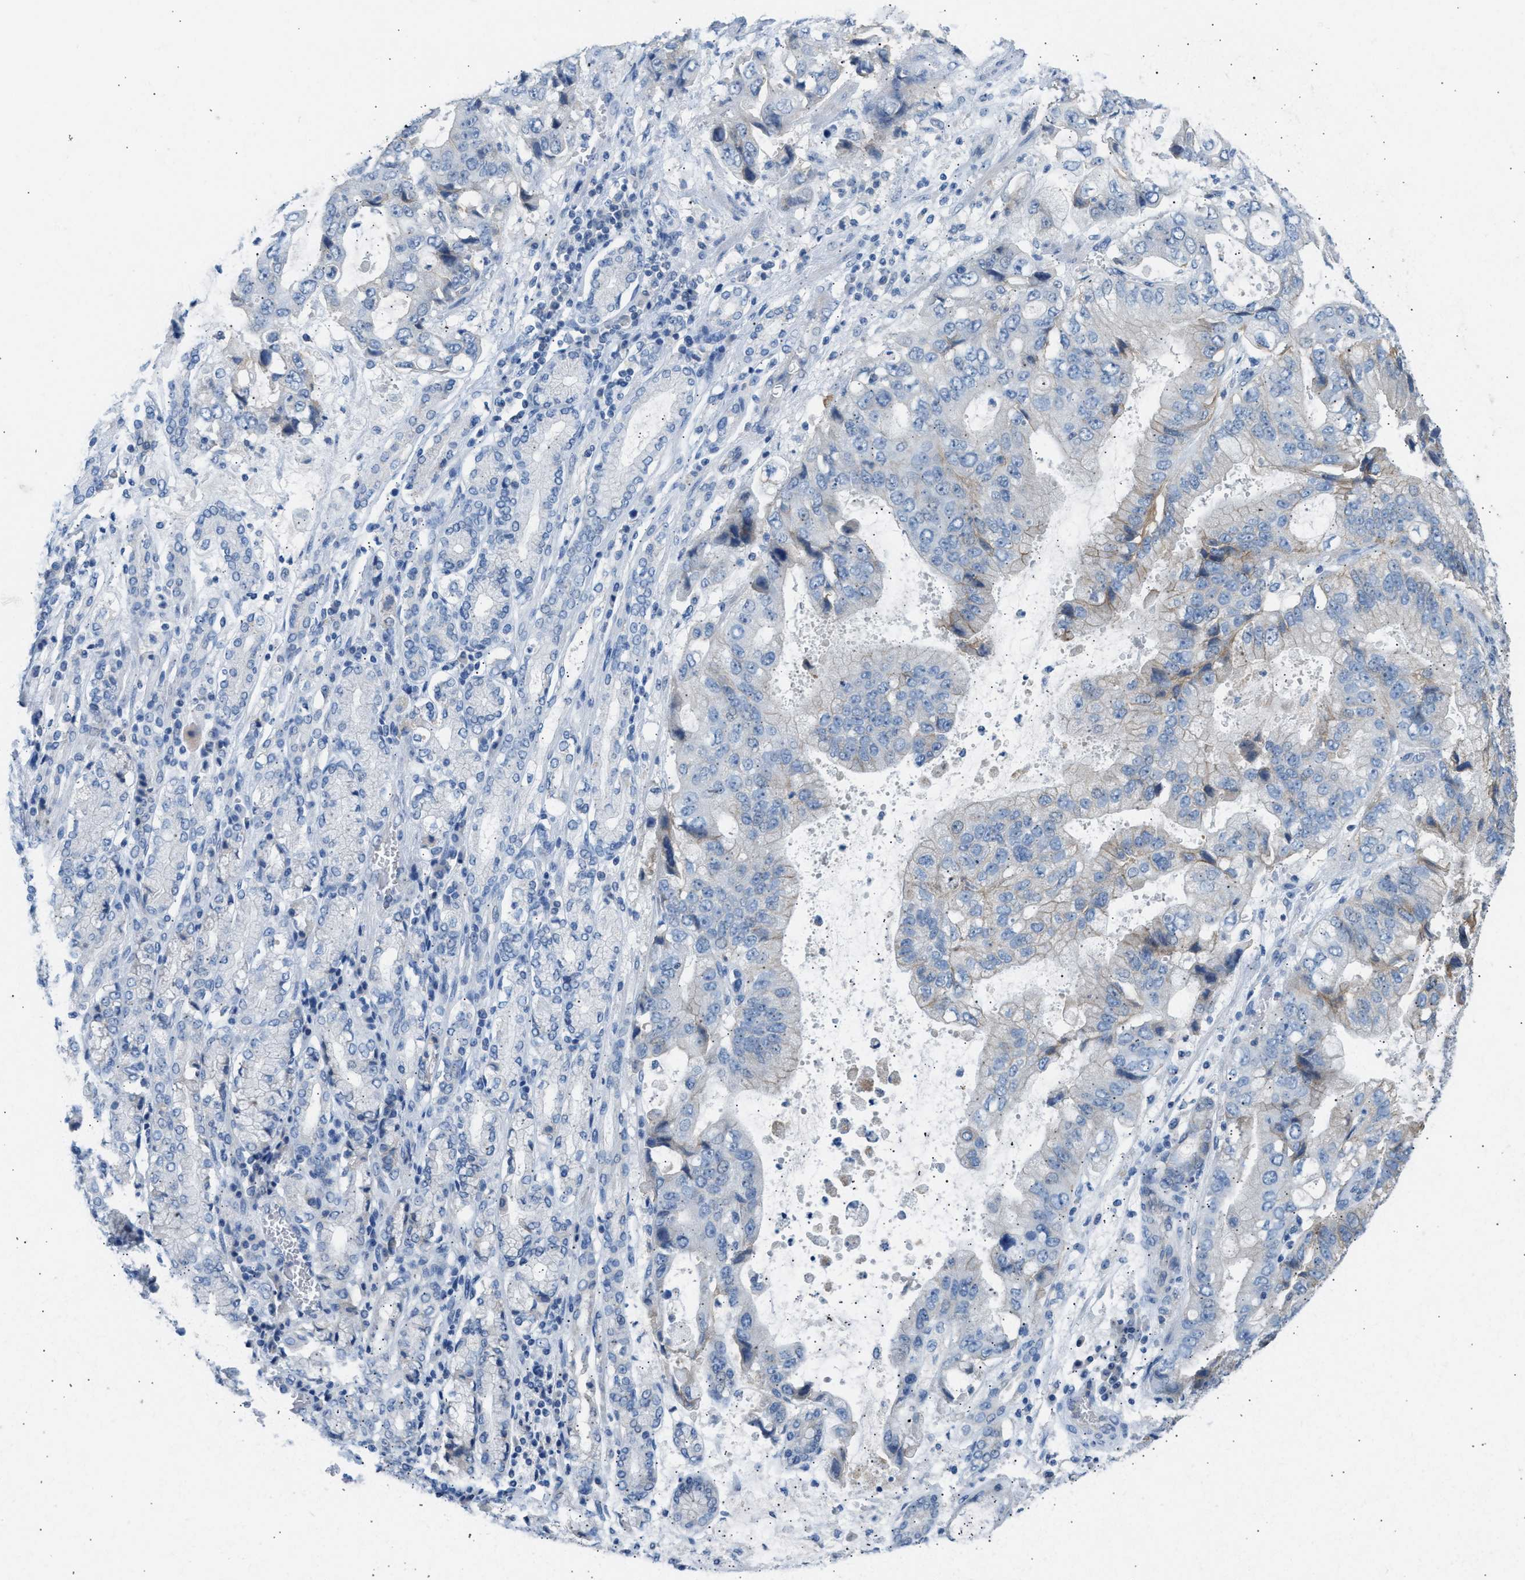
{"staining": {"intensity": "negative", "quantity": "none", "location": "none"}, "tissue": "stomach cancer", "cell_type": "Tumor cells", "image_type": "cancer", "snomed": [{"axis": "morphology", "description": "Normal tissue, NOS"}, {"axis": "morphology", "description": "Adenocarcinoma, NOS"}, {"axis": "topography", "description": "Stomach"}], "caption": "Immunohistochemical staining of adenocarcinoma (stomach) exhibits no significant staining in tumor cells.", "gene": "ERBB2", "patient": {"sex": "male", "age": 62}}